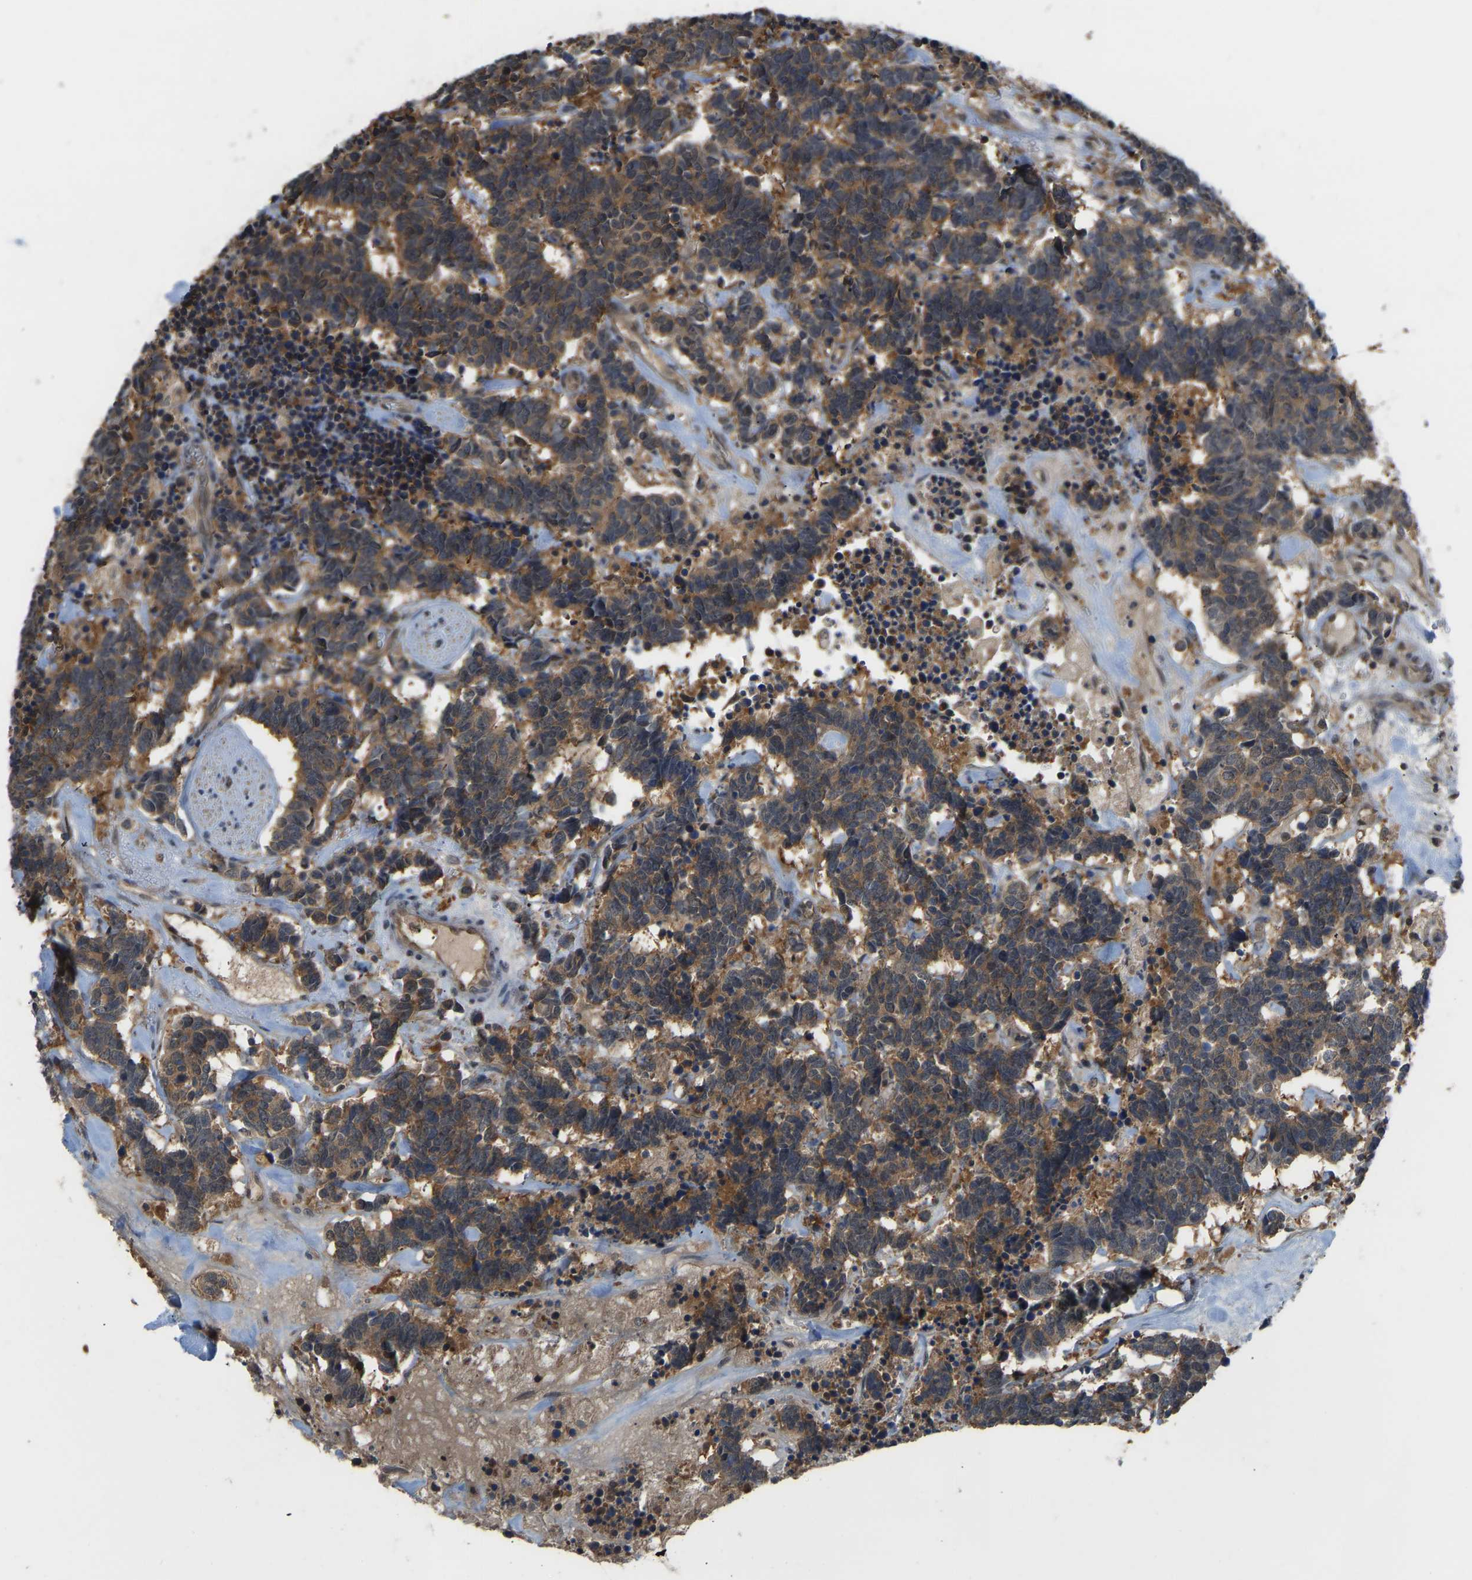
{"staining": {"intensity": "moderate", "quantity": ">75%", "location": "cytoplasmic/membranous"}, "tissue": "carcinoid", "cell_type": "Tumor cells", "image_type": "cancer", "snomed": [{"axis": "morphology", "description": "Carcinoma, NOS"}, {"axis": "morphology", "description": "Carcinoid, malignant, NOS"}, {"axis": "topography", "description": "Urinary bladder"}], "caption": "There is medium levels of moderate cytoplasmic/membranous positivity in tumor cells of malignant carcinoid, as demonstrated by immunohistochemical staining (brown color).", "gene": "CCT8", "patient": {"sex": "male", "age": 57}}